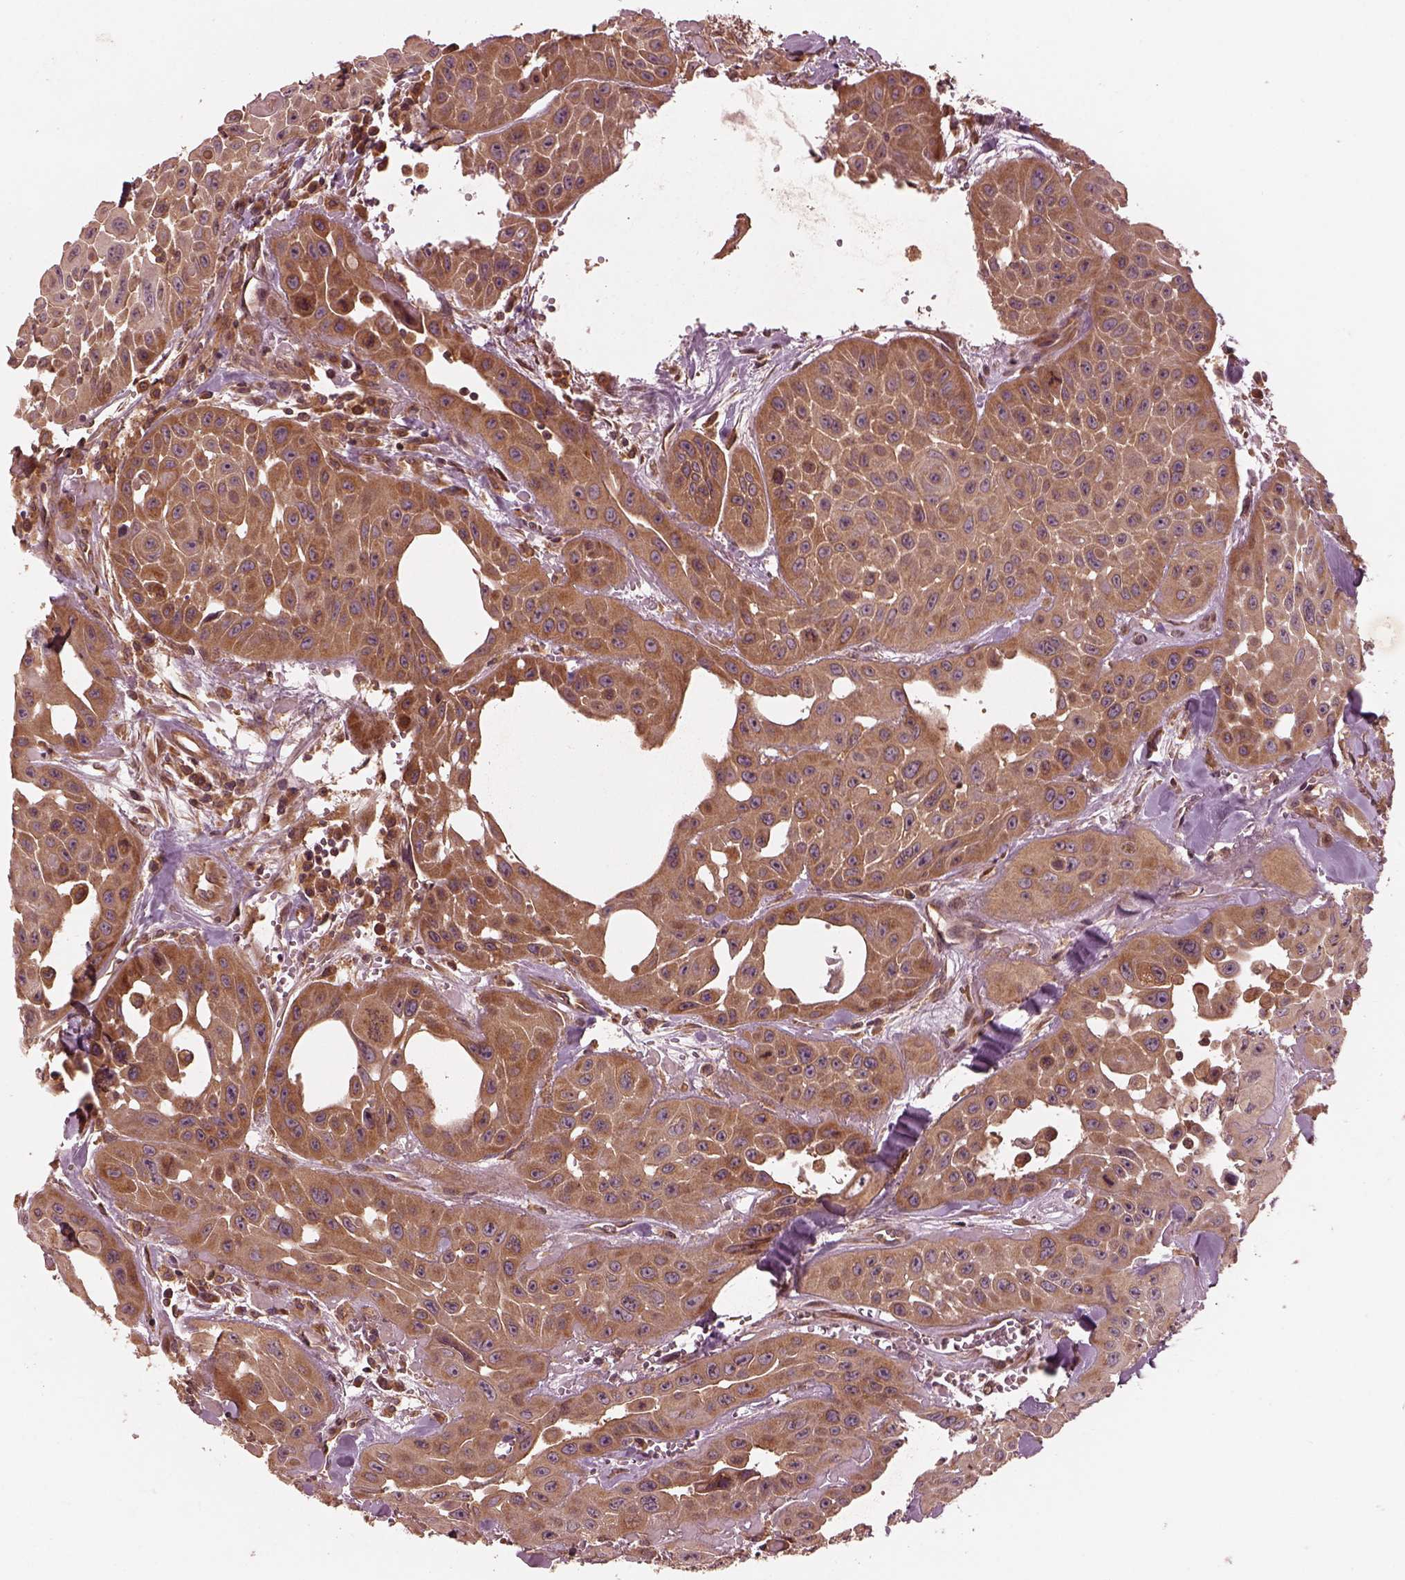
{"staining": {"intensity": "moderate", "quantity": ">75%", "location": "cytoplasmic/membranous"}, "tissue": "head and neck cancer", "cell_type": "Tumor cells", "image_type": "cancer", "snomed": [{"axis": "morphology", "description": "Adenocarcinoma, NOS"}, {"axis": "topography", "description": "Head-Neck"}], "caption": "Head and neck cancer (adenocarcinoma) stained with a brown dye exhibits moderate cytoplasmic/membranous positive positivity in approximately >75% of tumor cells.", "gene": "PIK3R2", "patient": {"sex": "male", "age": 73}}